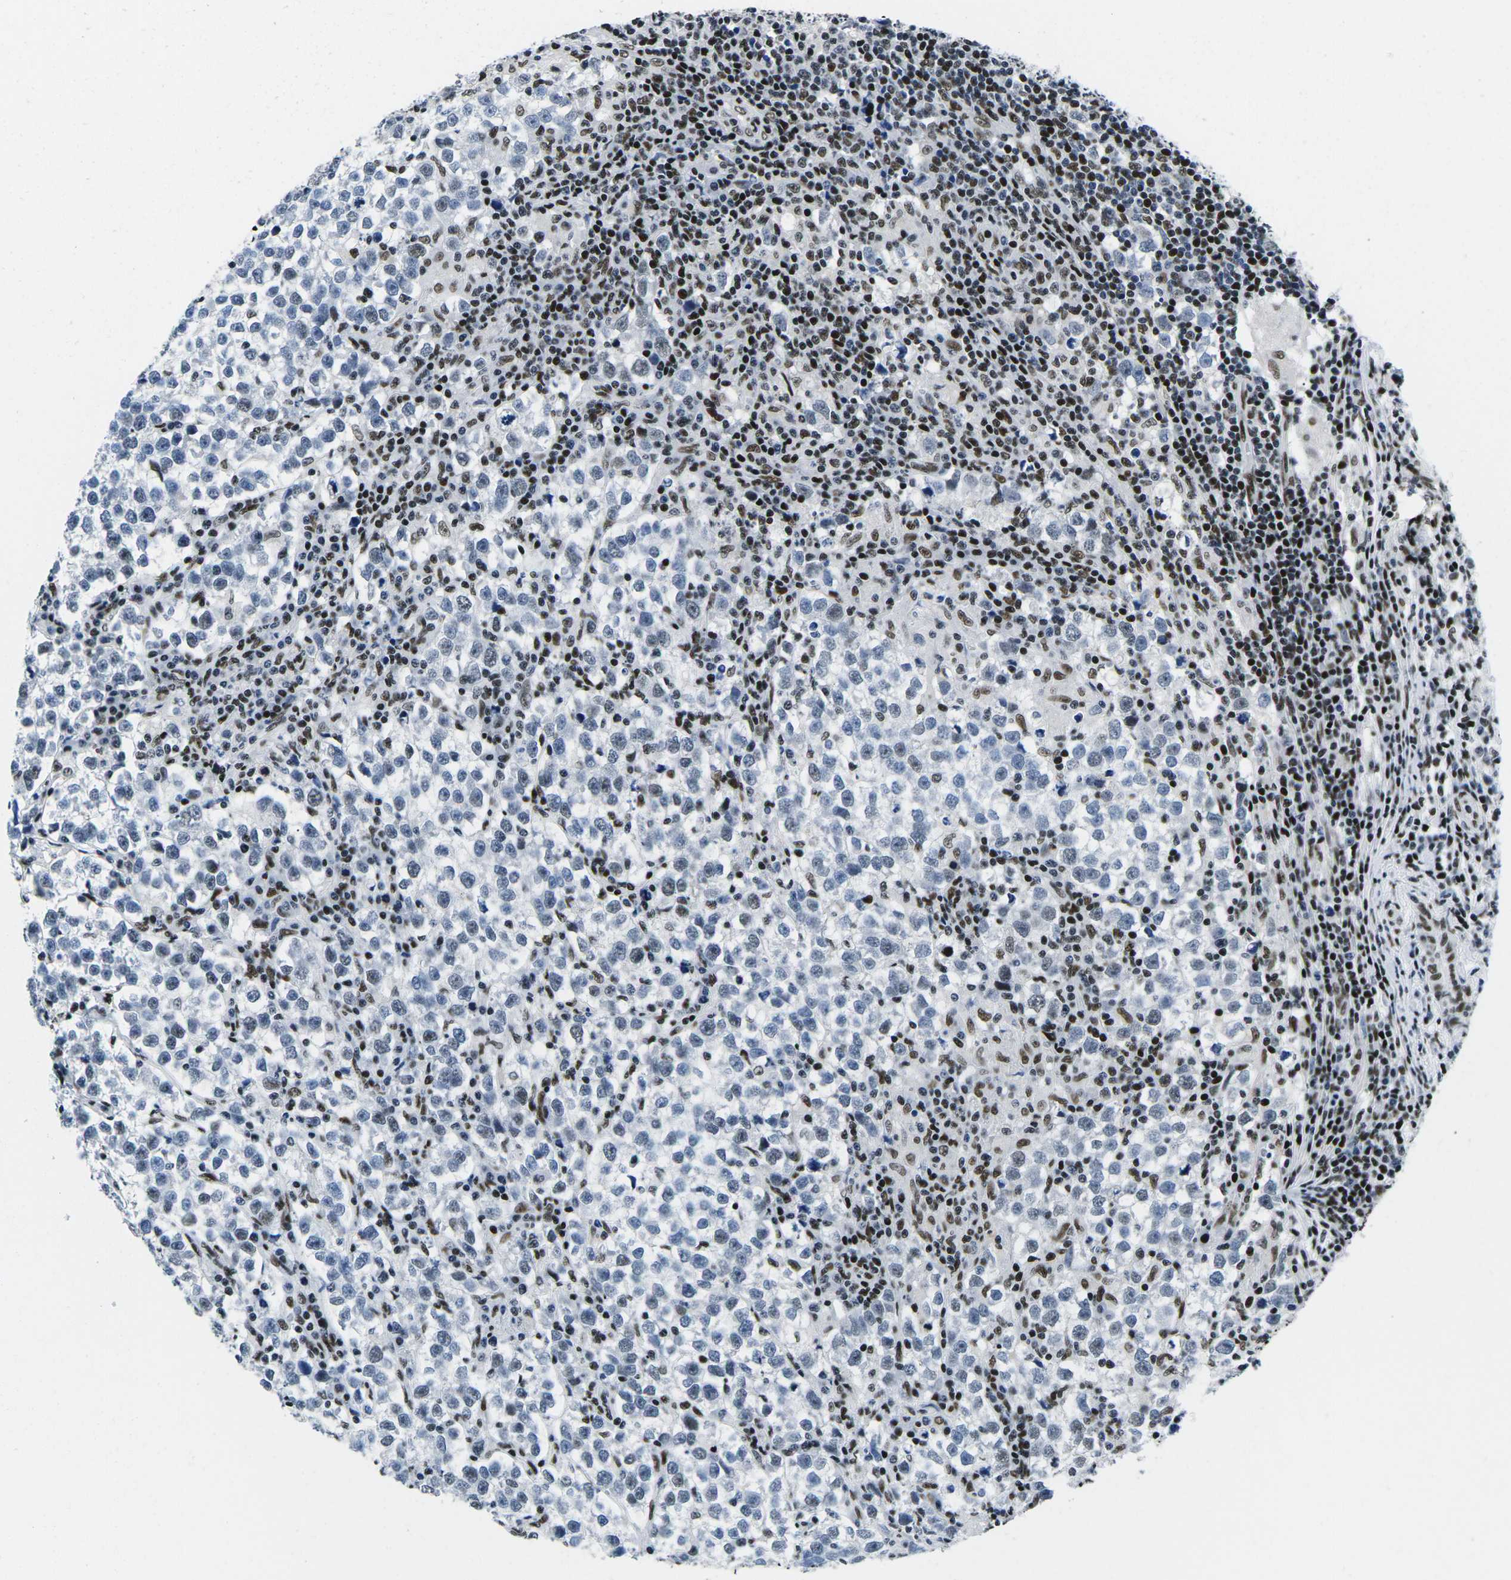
{"staining": {"intensity": "weak", "quantity": "<25%", "location": "nuclear"}, "tissue": "testis cancer", "cell_type": "Tumor cells", "image_type": "cancer", "snomed": [{"axis": "morphology", "description": "Normal tissue, NOS"}, {"axis": "morphology", "description": "Seminoma, NOS"}, {"axis": "topography", "description": "Testis"}], "caption": "Tumor cells are negative for protein expression in human seminoma (testis).", "gene": "ATF1", "patient": {"sex": "male", "age": 43}}